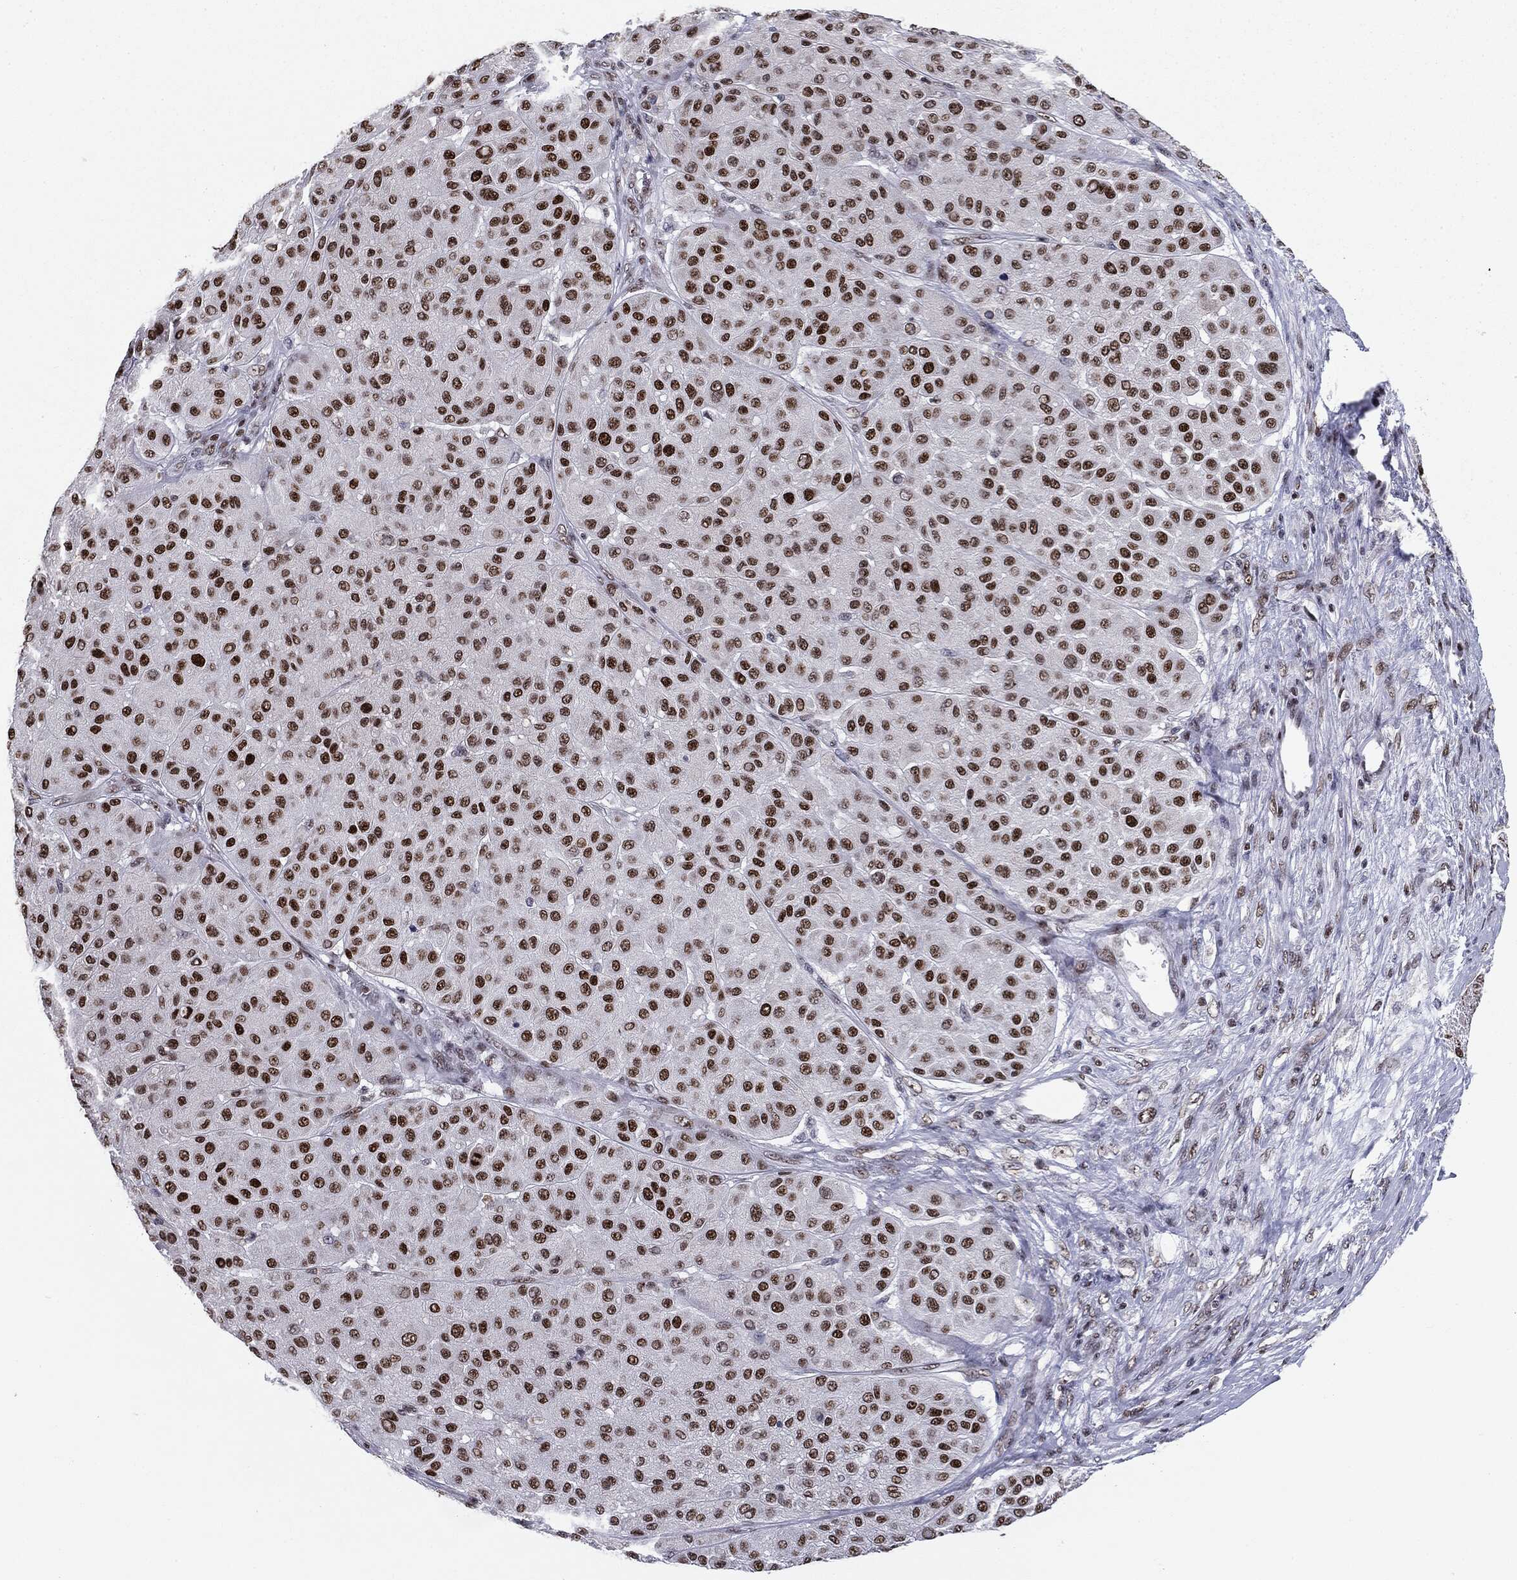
{"staining": {"intensity": "strong", "quantity": ">75%", "location": "nuclear"}, "tissue": "melanoma", "cell_type": "Tumor cells", "image_type": "cancer", "snomed": [{"axis": "morphology", "description": "Malignant melanoma, Metastatic site"}, {"axis": "topography", "description": "Smooth muscle"}], "caption": "Human melanoma stained with a brown dye displays strong nuclear positive expression in about >75% of tumor cells.", "gene": "MDC1", "patient": {"sex": "male", "age": 41}}